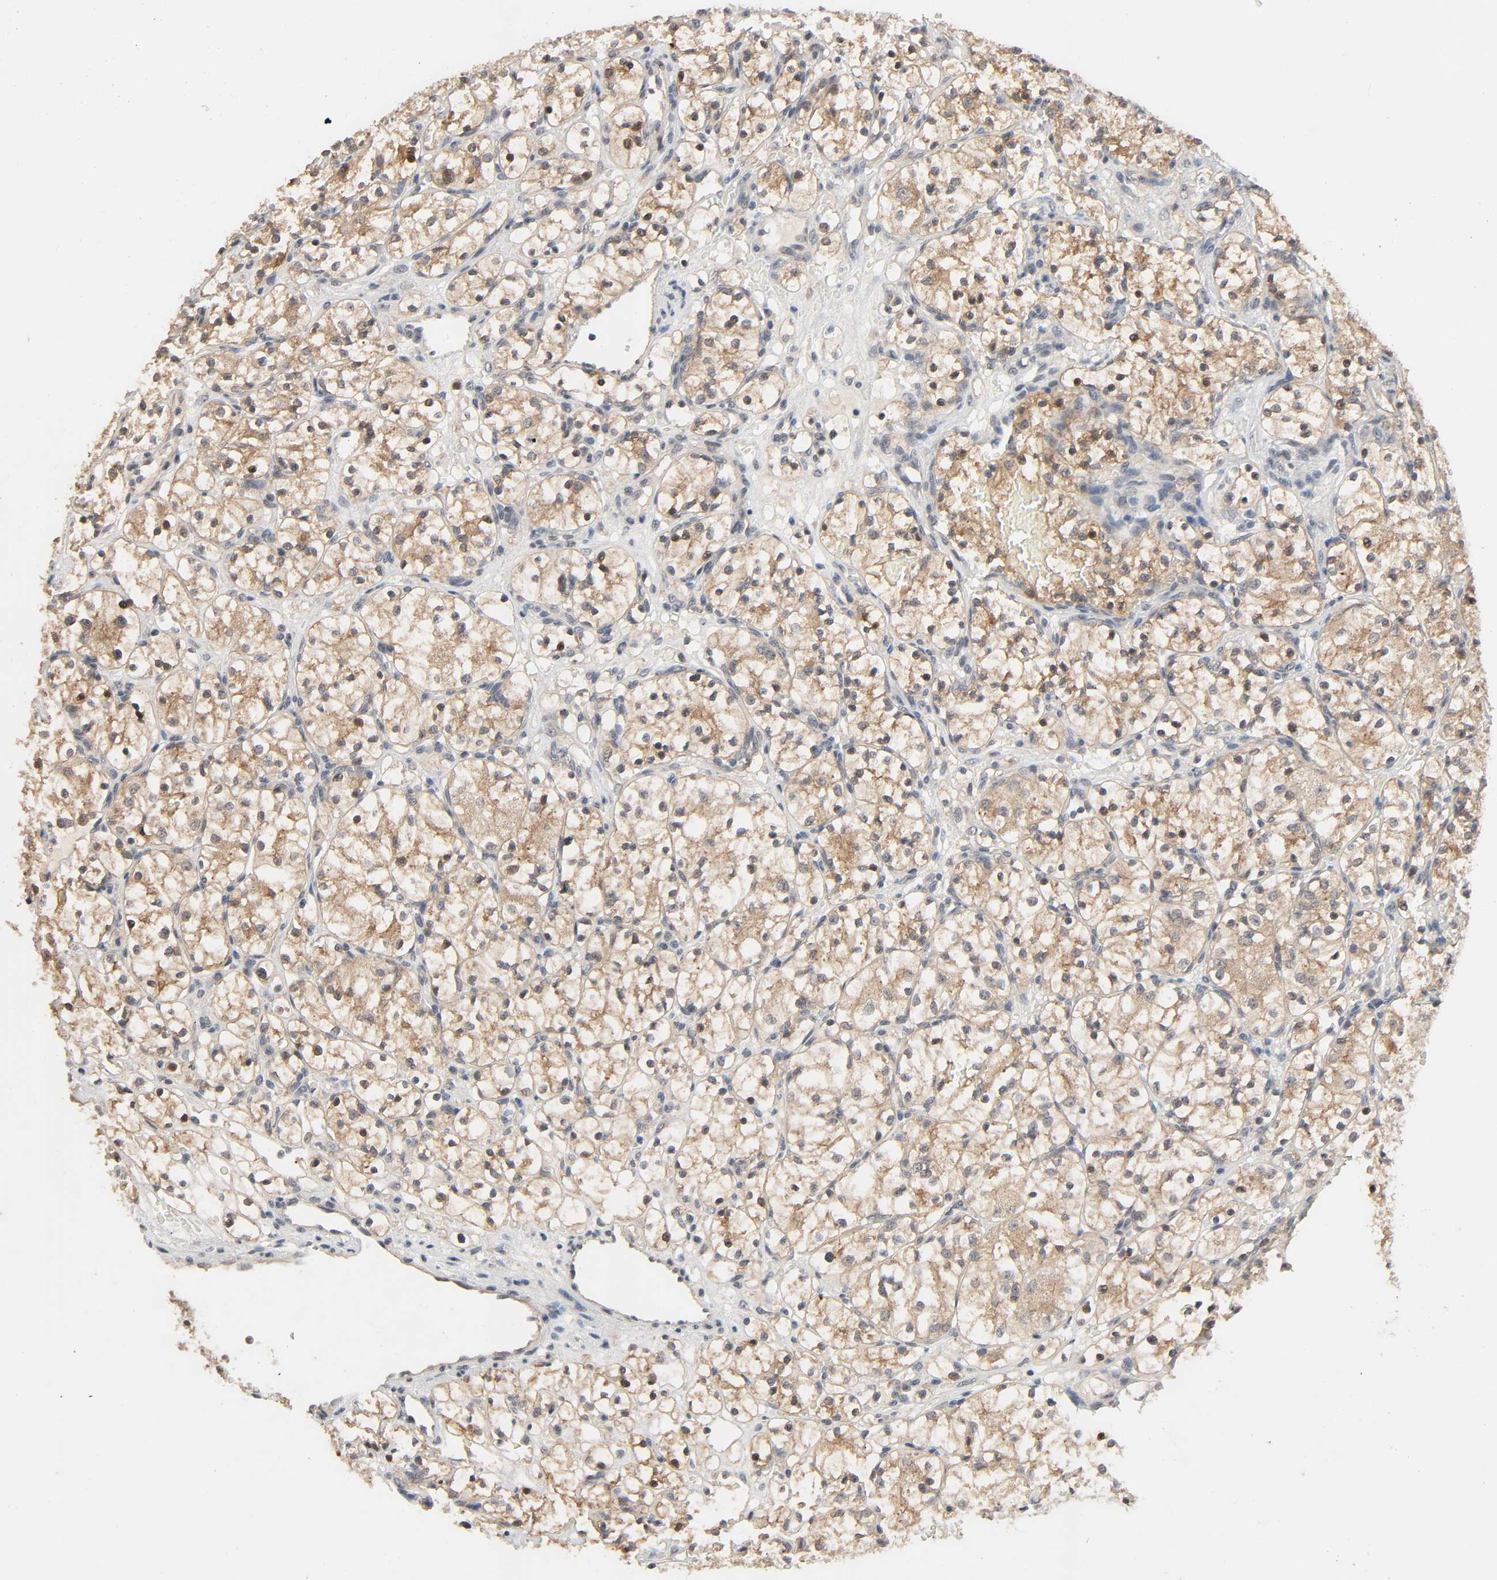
{"staining": {"intensity": "moderate", "quantity": "25%-75%", "location": "cytoplasmic/membranous"}, "tissue": "renal cancer", "cell_type": "Tumor cells", "image_type": "cancer", "snomed": [{"axis": "morphology", "description": "Adenocarcinoma, NOS"}, {"axis": "topography", "description": "Kidney"}], "caption": "Immunohistochemical staining of renal adenocarcinoma shows medium levels of moderate cytoplasmic/membranous protein expression in approximately 25%-75% of tumor cells.", "gene": "MAGEA8", "patient": {"sex": "female", "age": 60}}